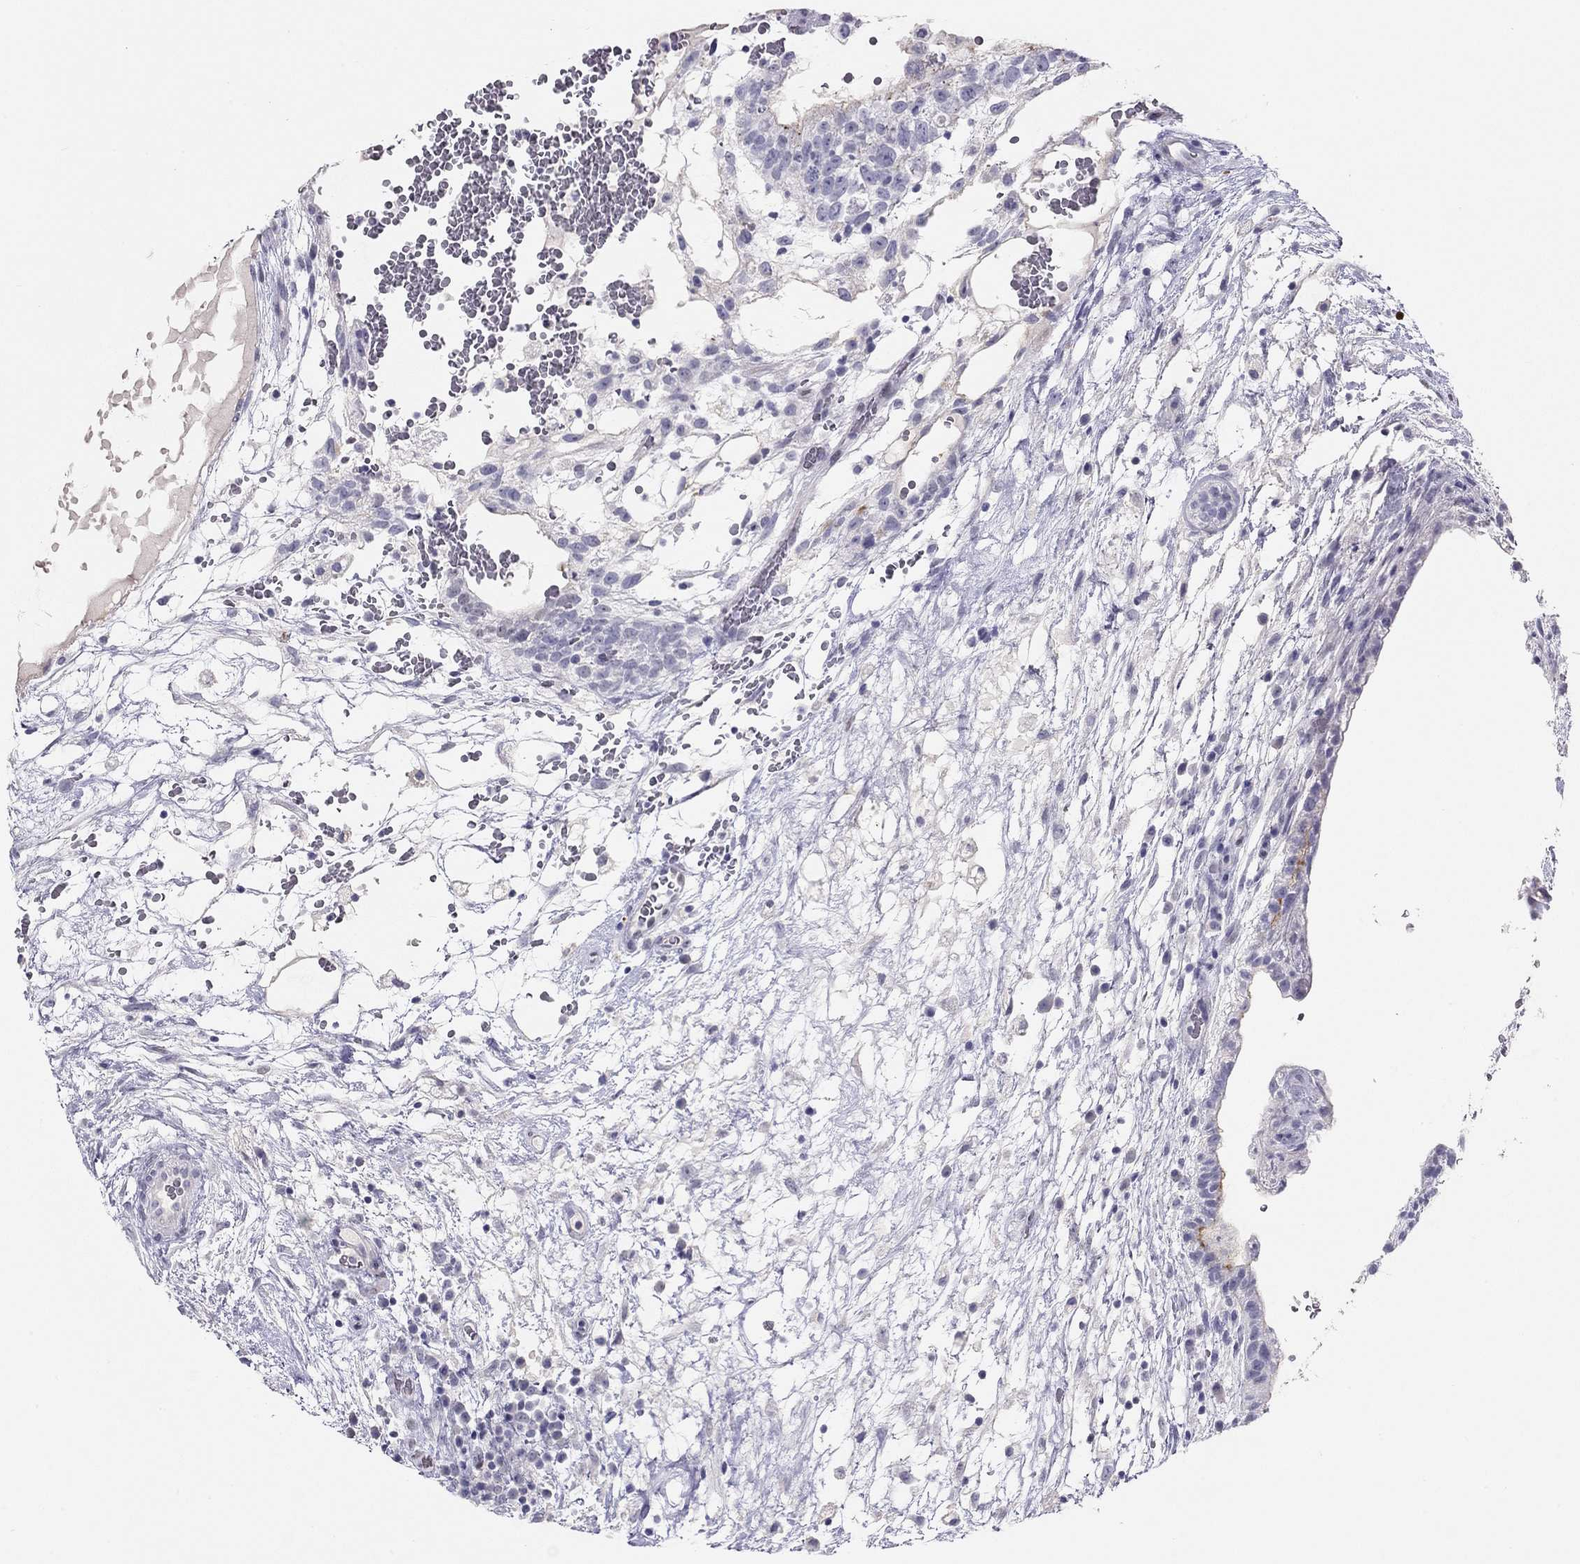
{"staining": {"intensity": "negative", "quantity": "none", "location": "none"}, "tissue": "testis cancer", "cell_type": "Tumor cells", "image_type": "cancer", "snomed": [{"axis": "morphology", "description": "Normal tissue, NOS"}, {"axis": "morphology", "description": "Carcinoma, Embryonal, NOS"}, {"axis": "topography", "description": "Testis"}], "caption": "Photomicrograph shows no protein expression in tumor cells of embryonal carcinoma (testis) tissue.", "gene": "KCNV2", "patient": {"sex": "male", "age": 32}}